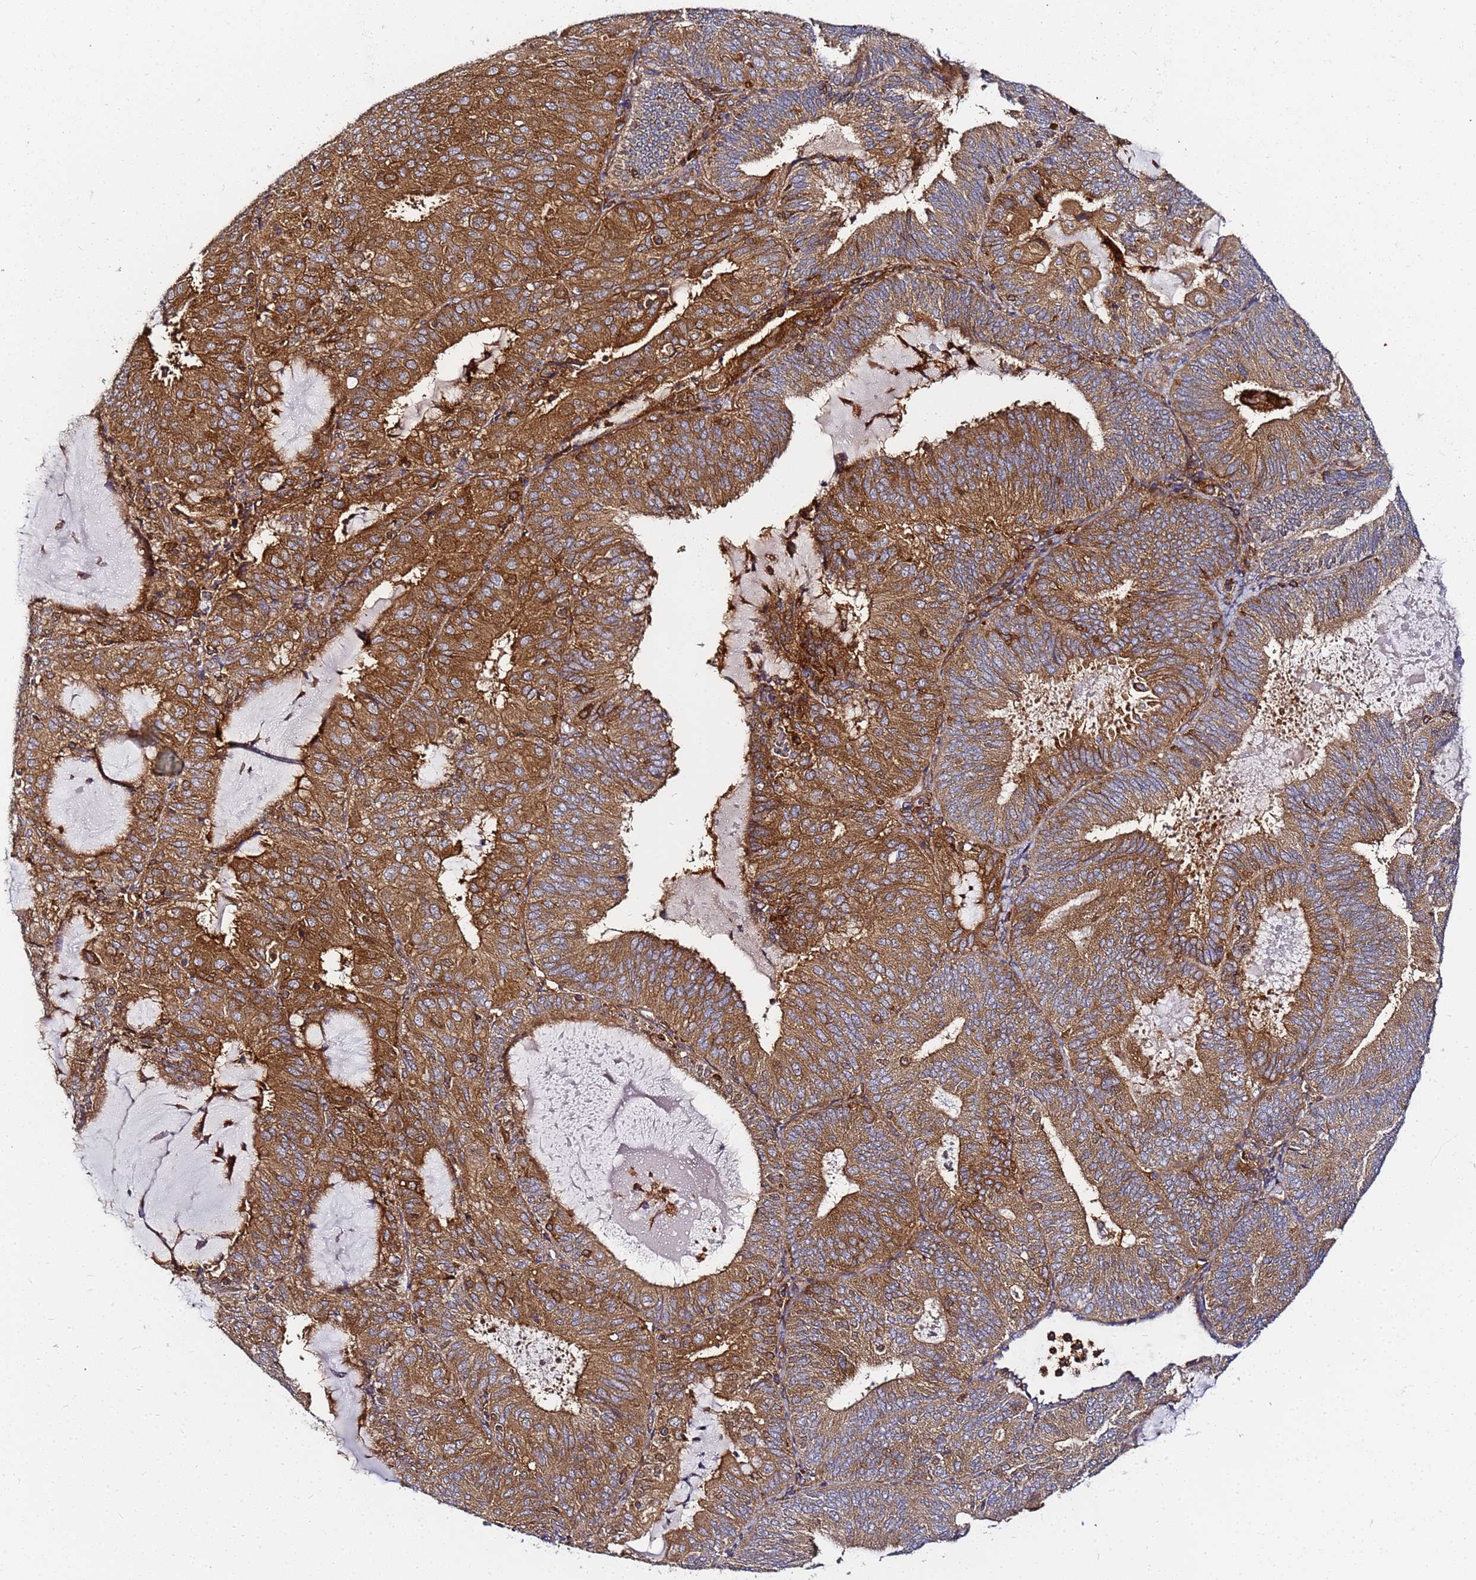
{"staining": {"intensity": "moderate", "quantity": ">75%", "location": "cytoplasmic/membranous"}, "tissue": "endometrial cancer", "cell_type": "Tumor cells", "image_type": "cancer", "snomed": [{"axis": "morphology", "description": "Adenocarcinoma, NOS"}, {"axis": "topography", "description": "Endometrium"}], "caption": "This is a histology image of immunohistochemistry (IHC) staining of endometrial cancer (adenocarcinoma), which shows moderate expression in the cytoplasmic/membranous of tumor cells.", "gene": "CHM", "patient": {"sex": "female", "age": 81}}